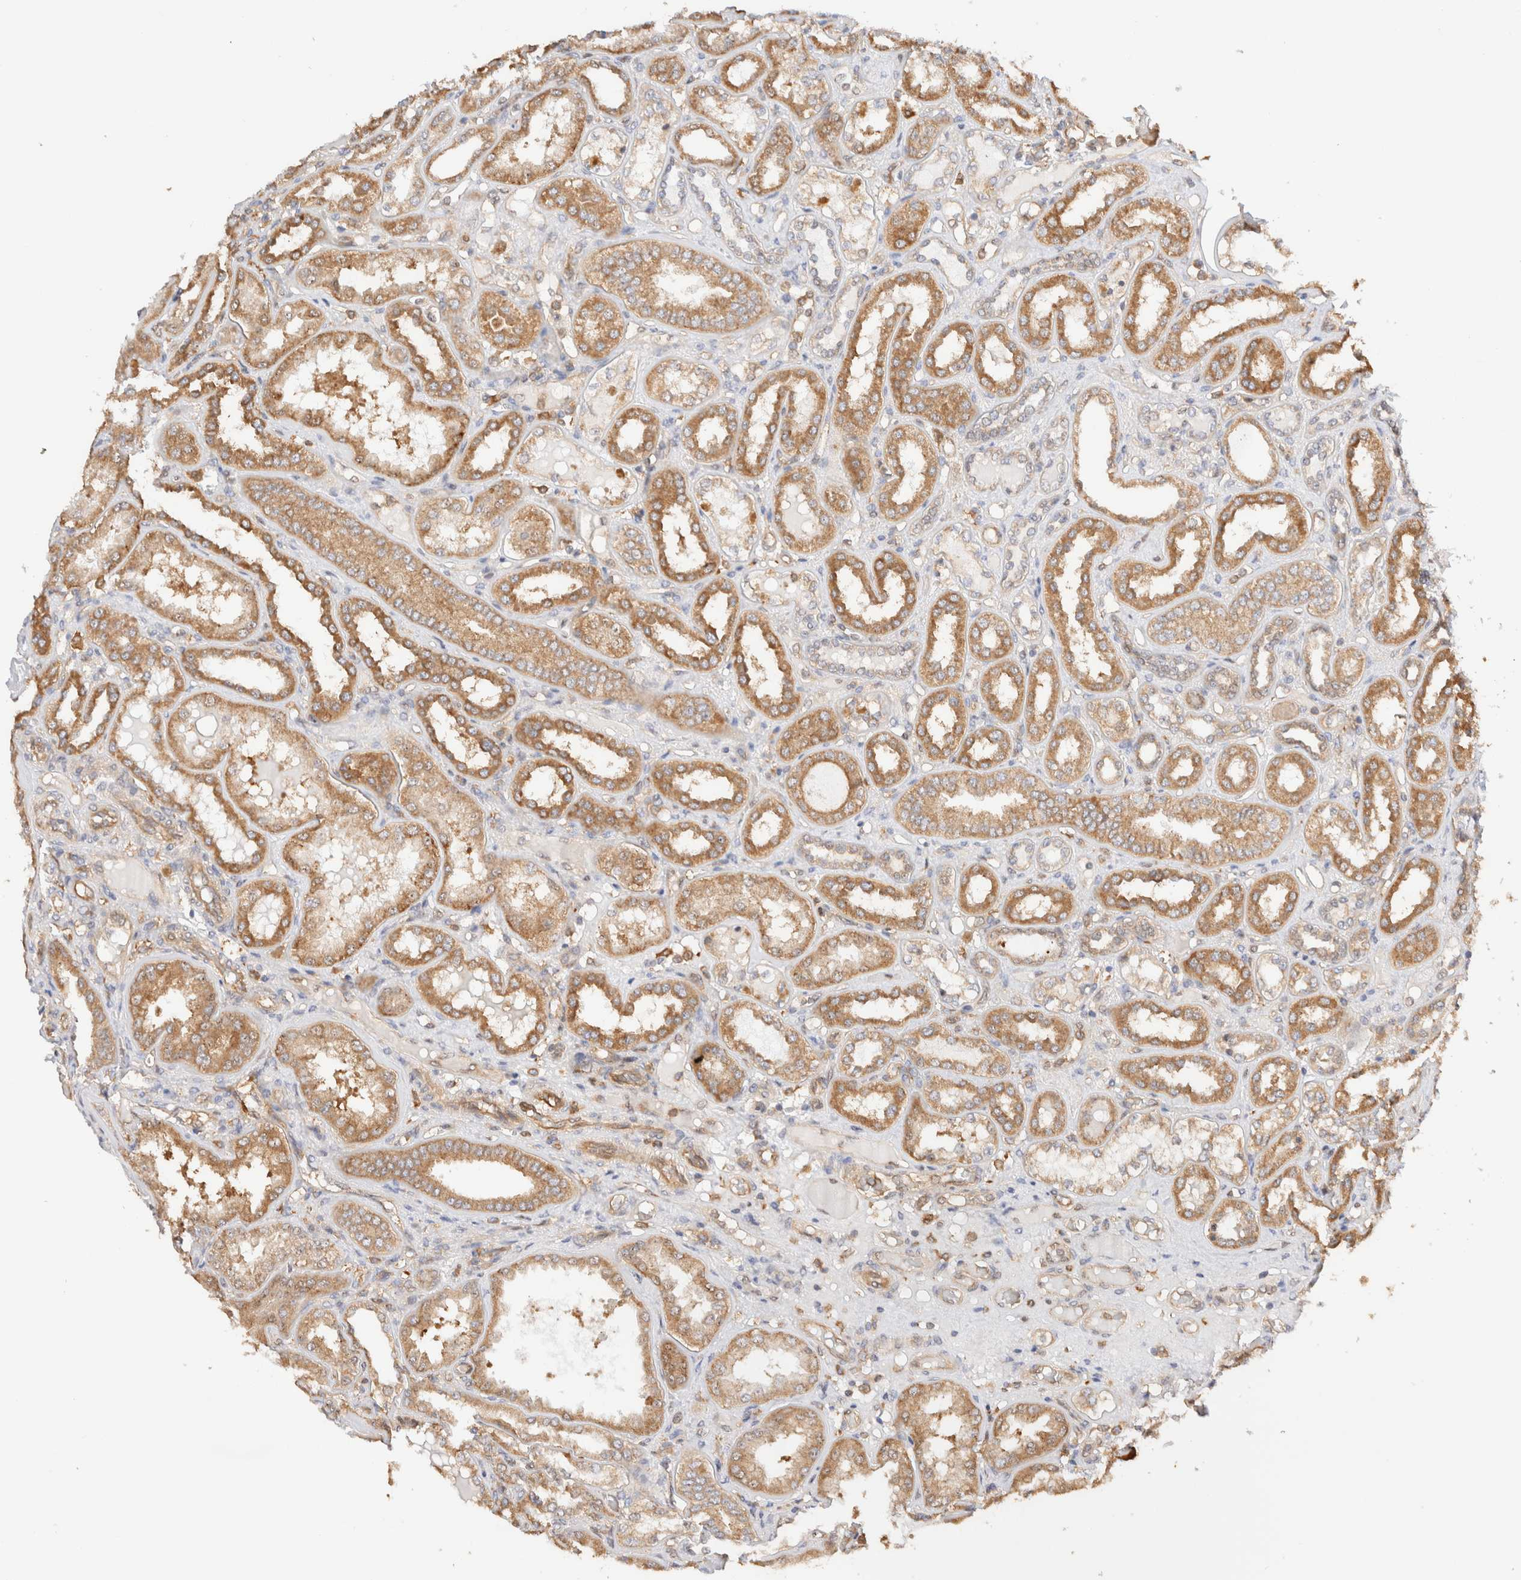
{"staining": {"intensity": "moderate", "quantity": ">75%", "location": "cytoplasmic/membranous"}, "tissue": "kidney", "cell_type": "Cells in glomeruli", "image_type": "normal", "snomed": [{"axis": "morphology", "description": "Normal tissue, NOS"}, {"axis": "topography", "description": "Kidney"}], "caption": "This micrograph demonstrates immunohistochemistry staining of unremarkable human kidney, with medium moderate cytoplasmic/membranous staining in approximately >75% of cells in glomeruli.", "gene": "RABEP1", "patient": {"sex": "female", "age": 56}}